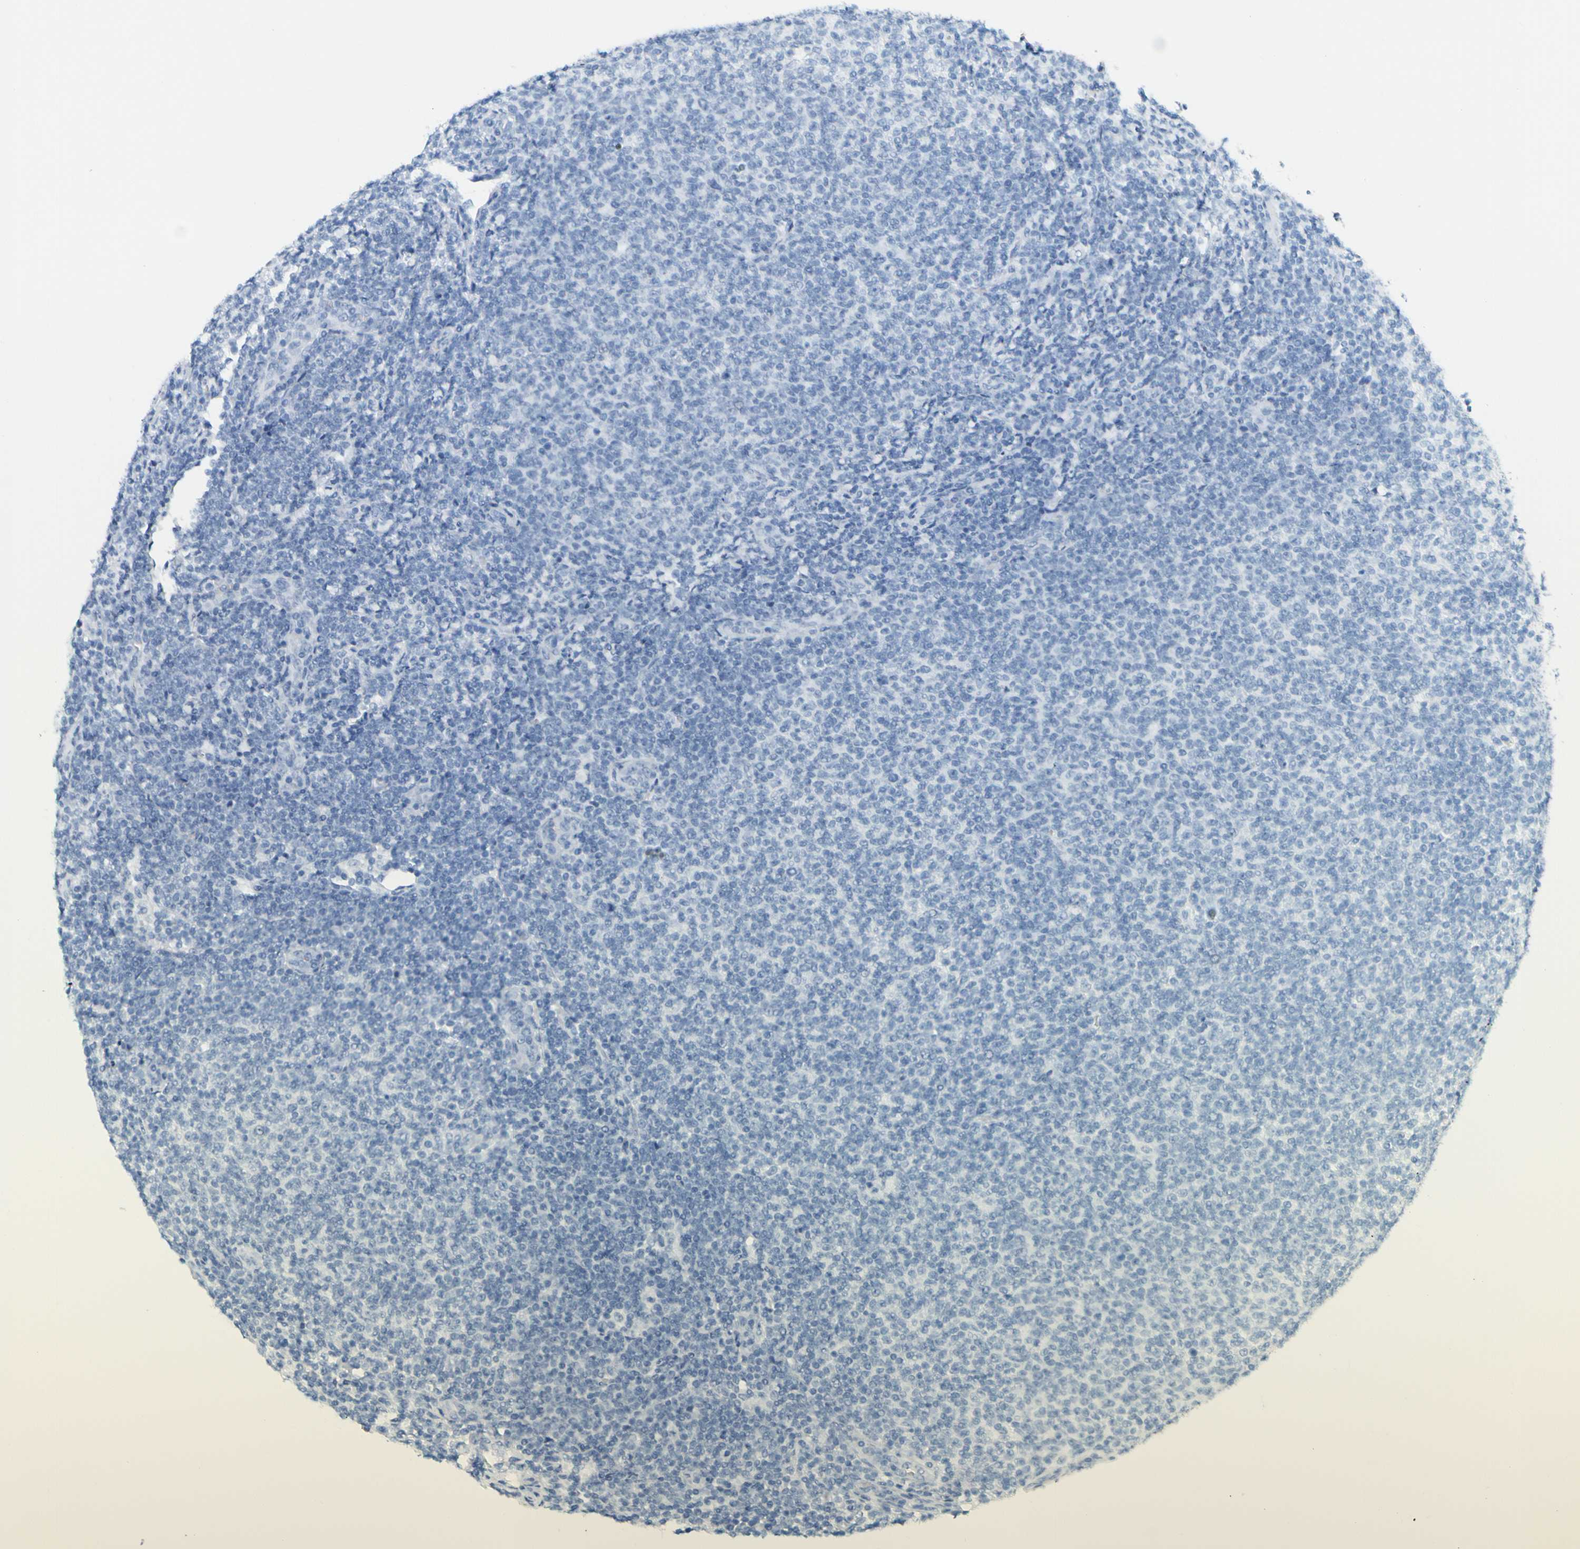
{"staining": {"intensity": "negative", "quantity": "none", "location": "none"}, "tissue": "lymphoma", "cell_type": "Tumor cells", "image_type": "cancer", "snomed": [{"axis": "morphology", "description": "Malignant lymphoma, non-Hodgkin's type, Low grade"}, {"axis": "topography", "description": "Lymph node"}], "caption": "Tumor cells are negative for brown protein staining in lymphoma.", "gene": "OPN1SW", "patient": {"sex": "male", "age": 66}}